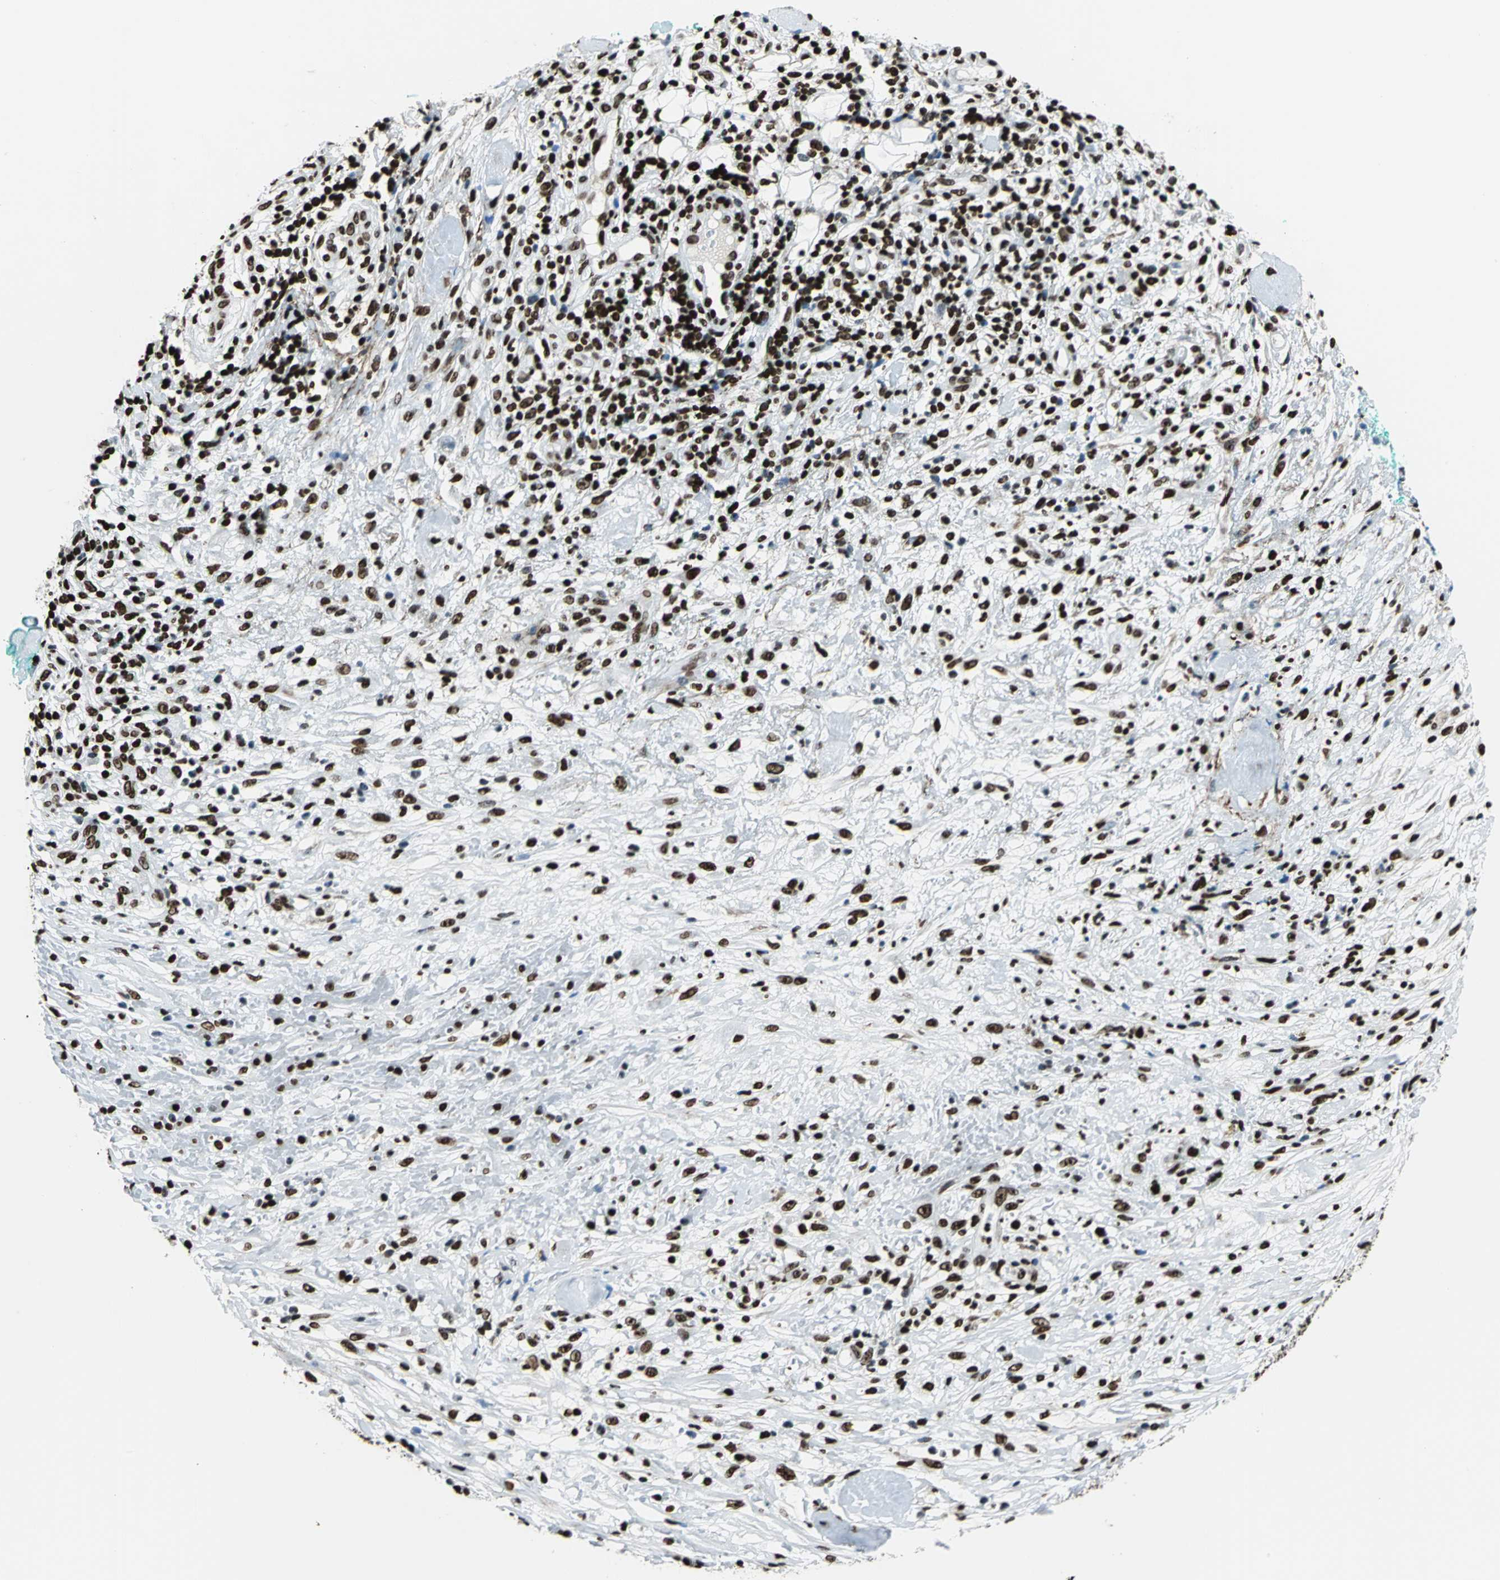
{"staining": {"intensity": "strong", "quantity": ">75%", "location": "nuclear"}, "tissue": "melanoma", "cell_type": "Tumor cells", "image_type": "cancer", "snomed": [{"axis": "morphology", "description": "Necrosis, NOS"}, {"axis": "morphology", "description": "Malignant melanoma, NOS"}, {"axis": "topography", "description": "Skin"}], "caption": "A brown stain labels strong nuclear expression of a protein in melanoma tumor cells. The protein is stained brown, and the nuclei are stained in blue (DAB (3,3'-diaminobenzidine) IHC with brightfield microscopy, high magnification).", "gene": "APEX1", "patient": {"sex": "female", "age": 87}}